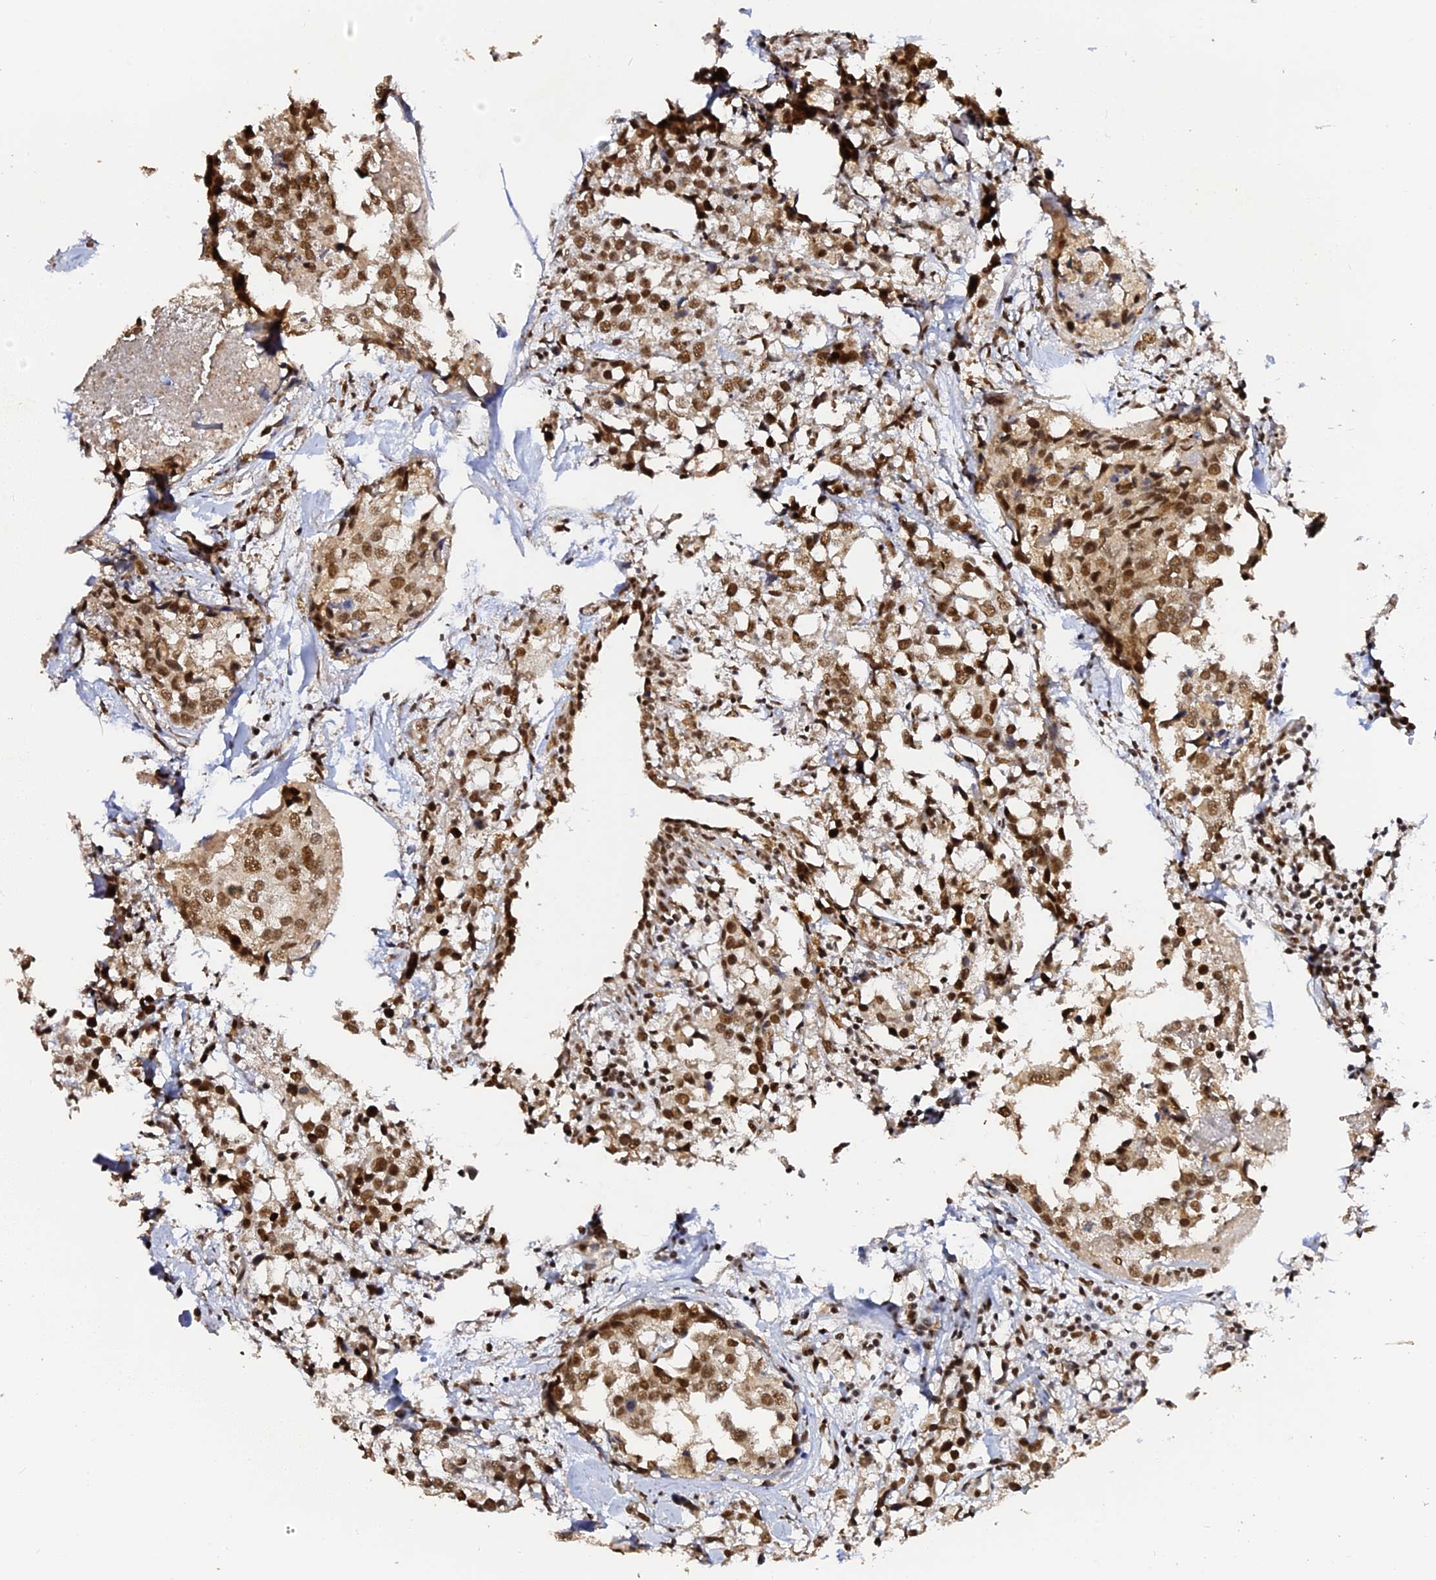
{"staining": {"intensity": "moderate", "quantity": ">75%", "location": "nuclear"}, "tissue": "breast cancer", "cell_type": "Tumor cells", "image_type": "cancer", "snomed": [{"axis": "morphology", "description": "Lobular carcinoma"}, {"axis": "topography", "description": "Breast"}], "caption": "The immunohistochemical stain labels moderate nuclear expression in tumor cells of breast cancer (lobular carcinoma) tissue.", "gene": "MCRS1", "patient": {"sex": "female", "age": 59}}